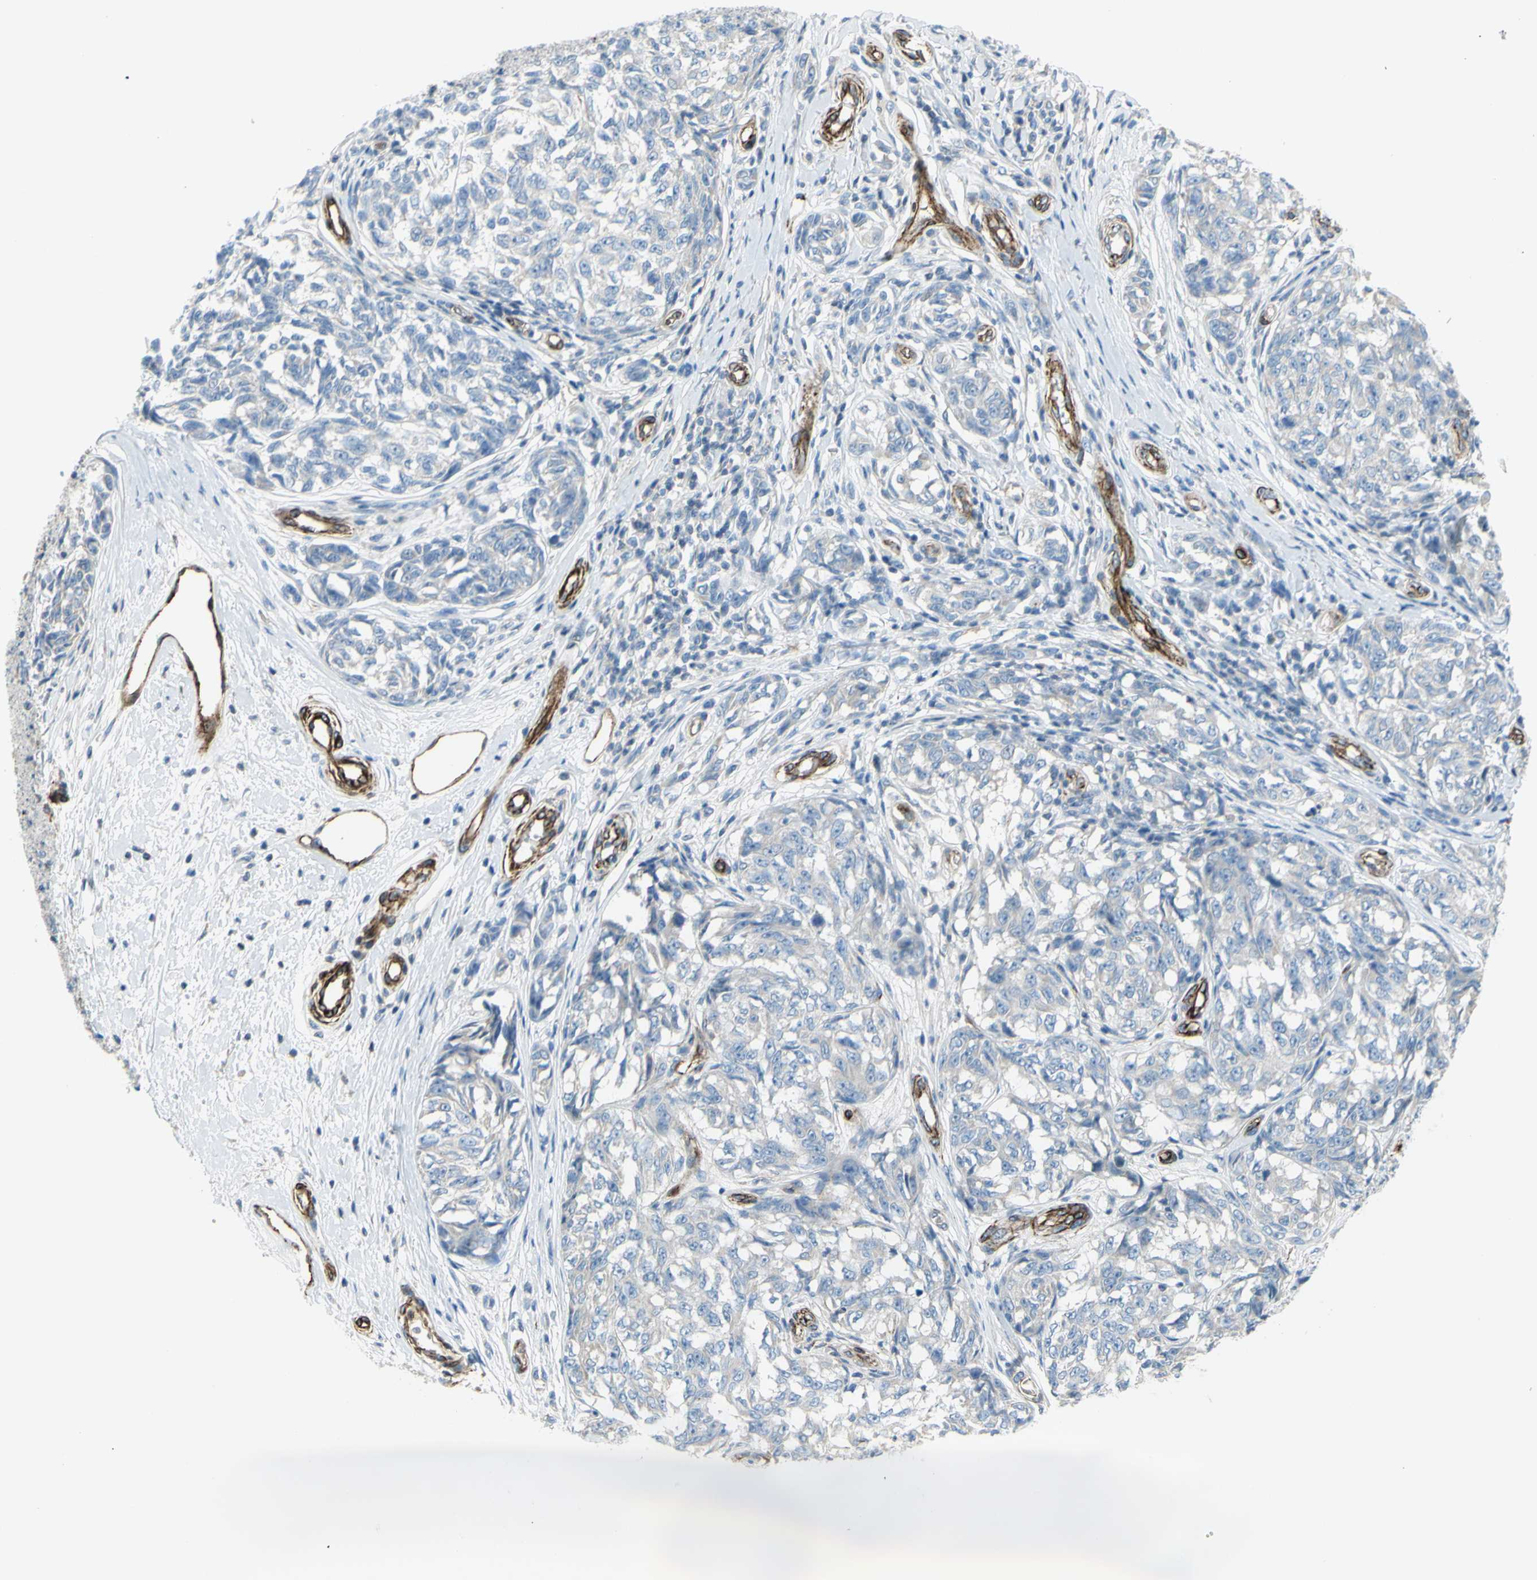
{"staining": {"intensity": "negative", "quantity": "none", "location": "none"}, "tissue": "melanoma", "cell_type": "Tumor cells", "image_type": "cancer", "snomed": [{"axis": "morphology", "description": "Malignant melanoma, NOS"}, {"axis": "topography", "description": "Skin"}], "caption": "High magnification brightfield microscopy of melanoma stained with DAB (3,3'-diaminobenzidine) (brown) and counterstained with hematoxylin (blue): tumor cells show no significant staining. (Brightfield microscopy of DAB (3,3'-diaminobenzidine) immunohistochemistry (IHC) at high magnification).", "gene": "PRRG2", "patient": {"sex": "female", "age": 64}}